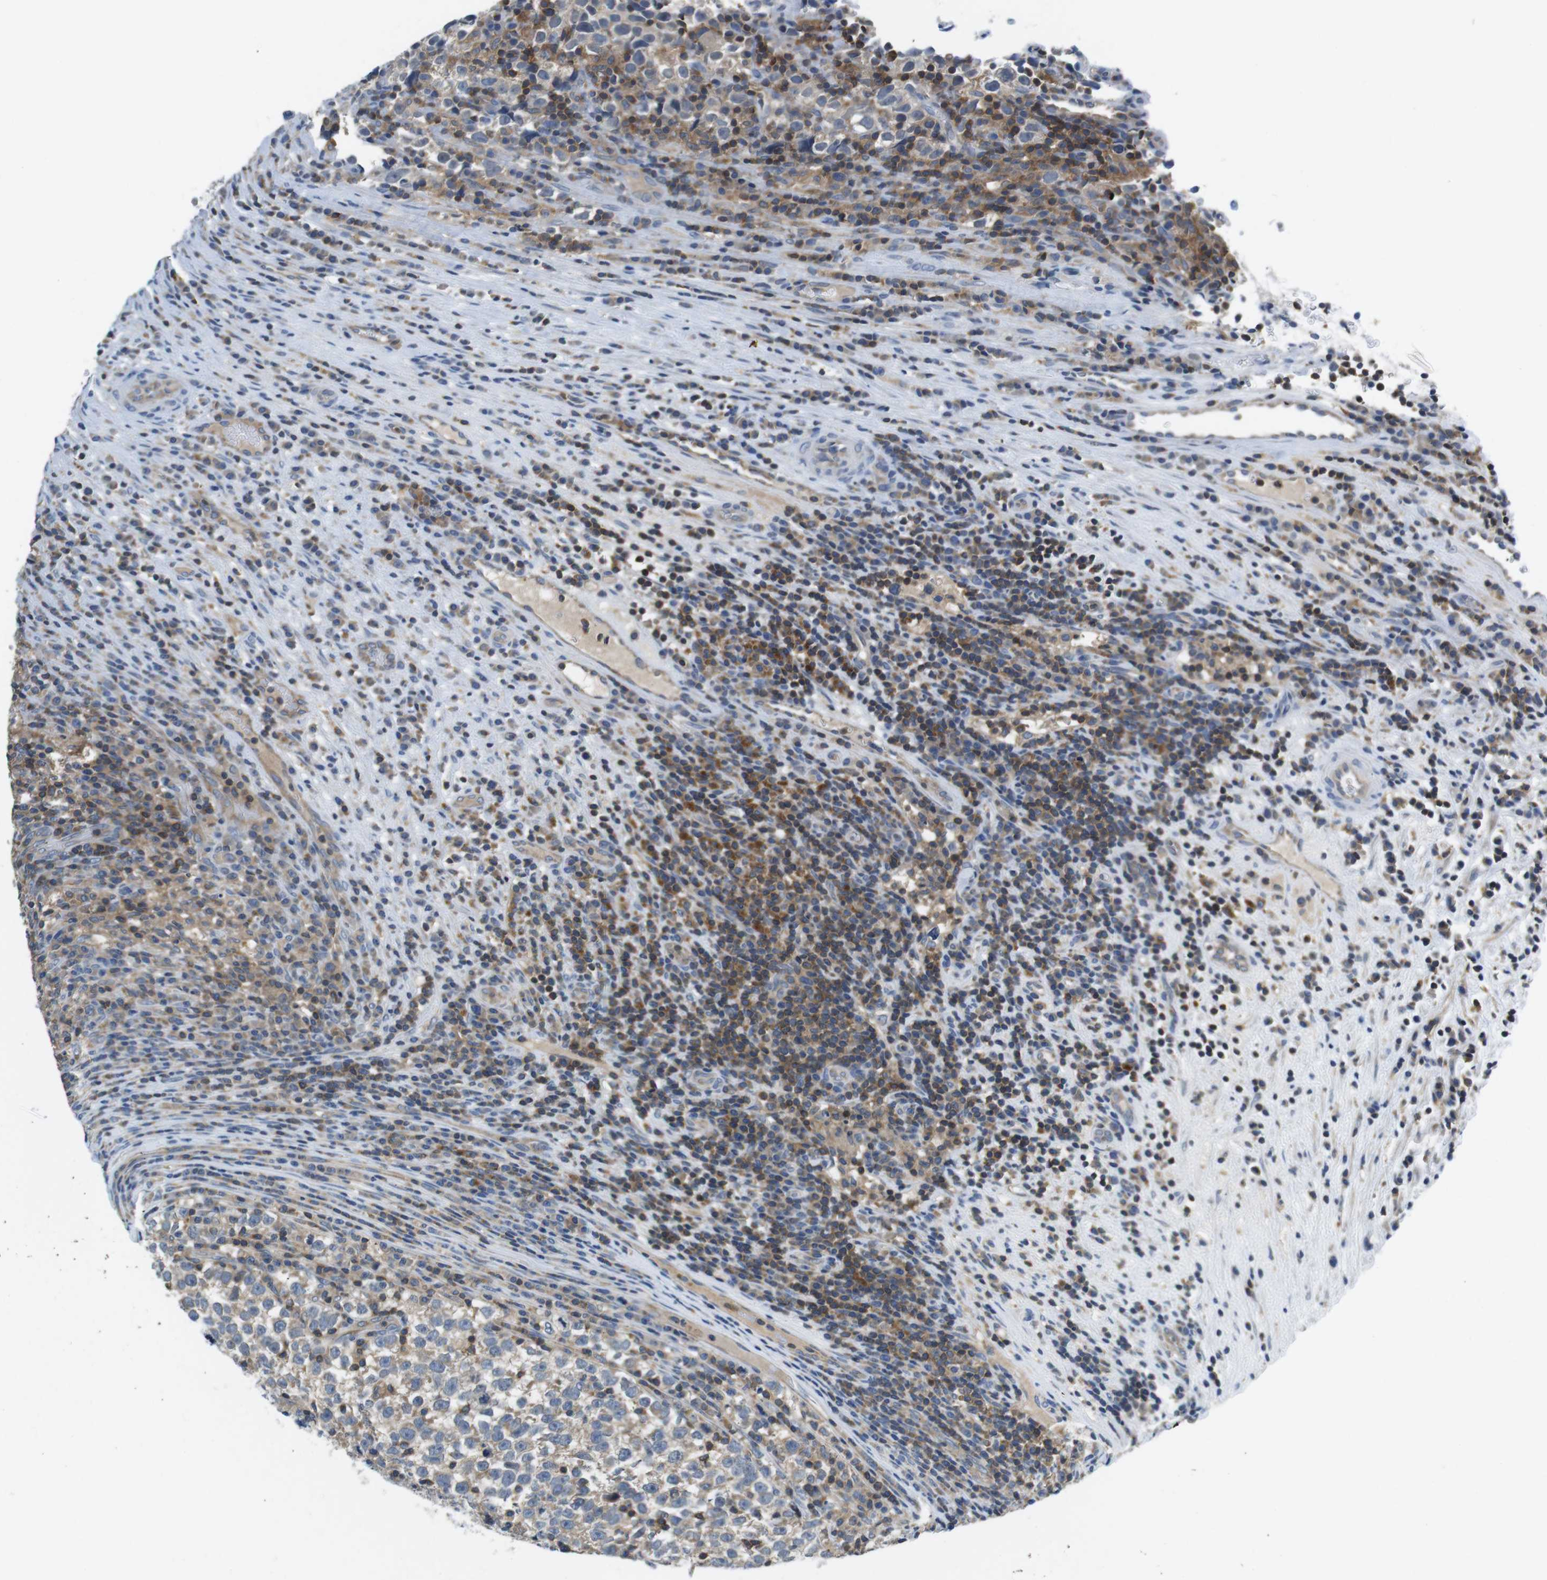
{"staining": {"intensity": "weak", "quantity": "<25%", "location": "cytoplasmic/membranous"}, "tissue": "testis cancer", "cell_type": "Tumor cells", "image_type": "cancer", "snomed": [{"axis": "morphology", "description": "Normal tissue, NOS"}, {"axis": "morphology", "description": "Seminoma, NOS"}, {"axis": "topography", "description": "Testis"}], "caption": "Immunohistochemistry of seminoma (testis) shows no staining in tumor cells. The staining is performed using DAB (3,3'-diaminobenzidine) brown chromogen with nuclei counter-stained in using hematoxylin.", "gene": "PIK3CD", "patient": {"sex": "male", "age": 43}}